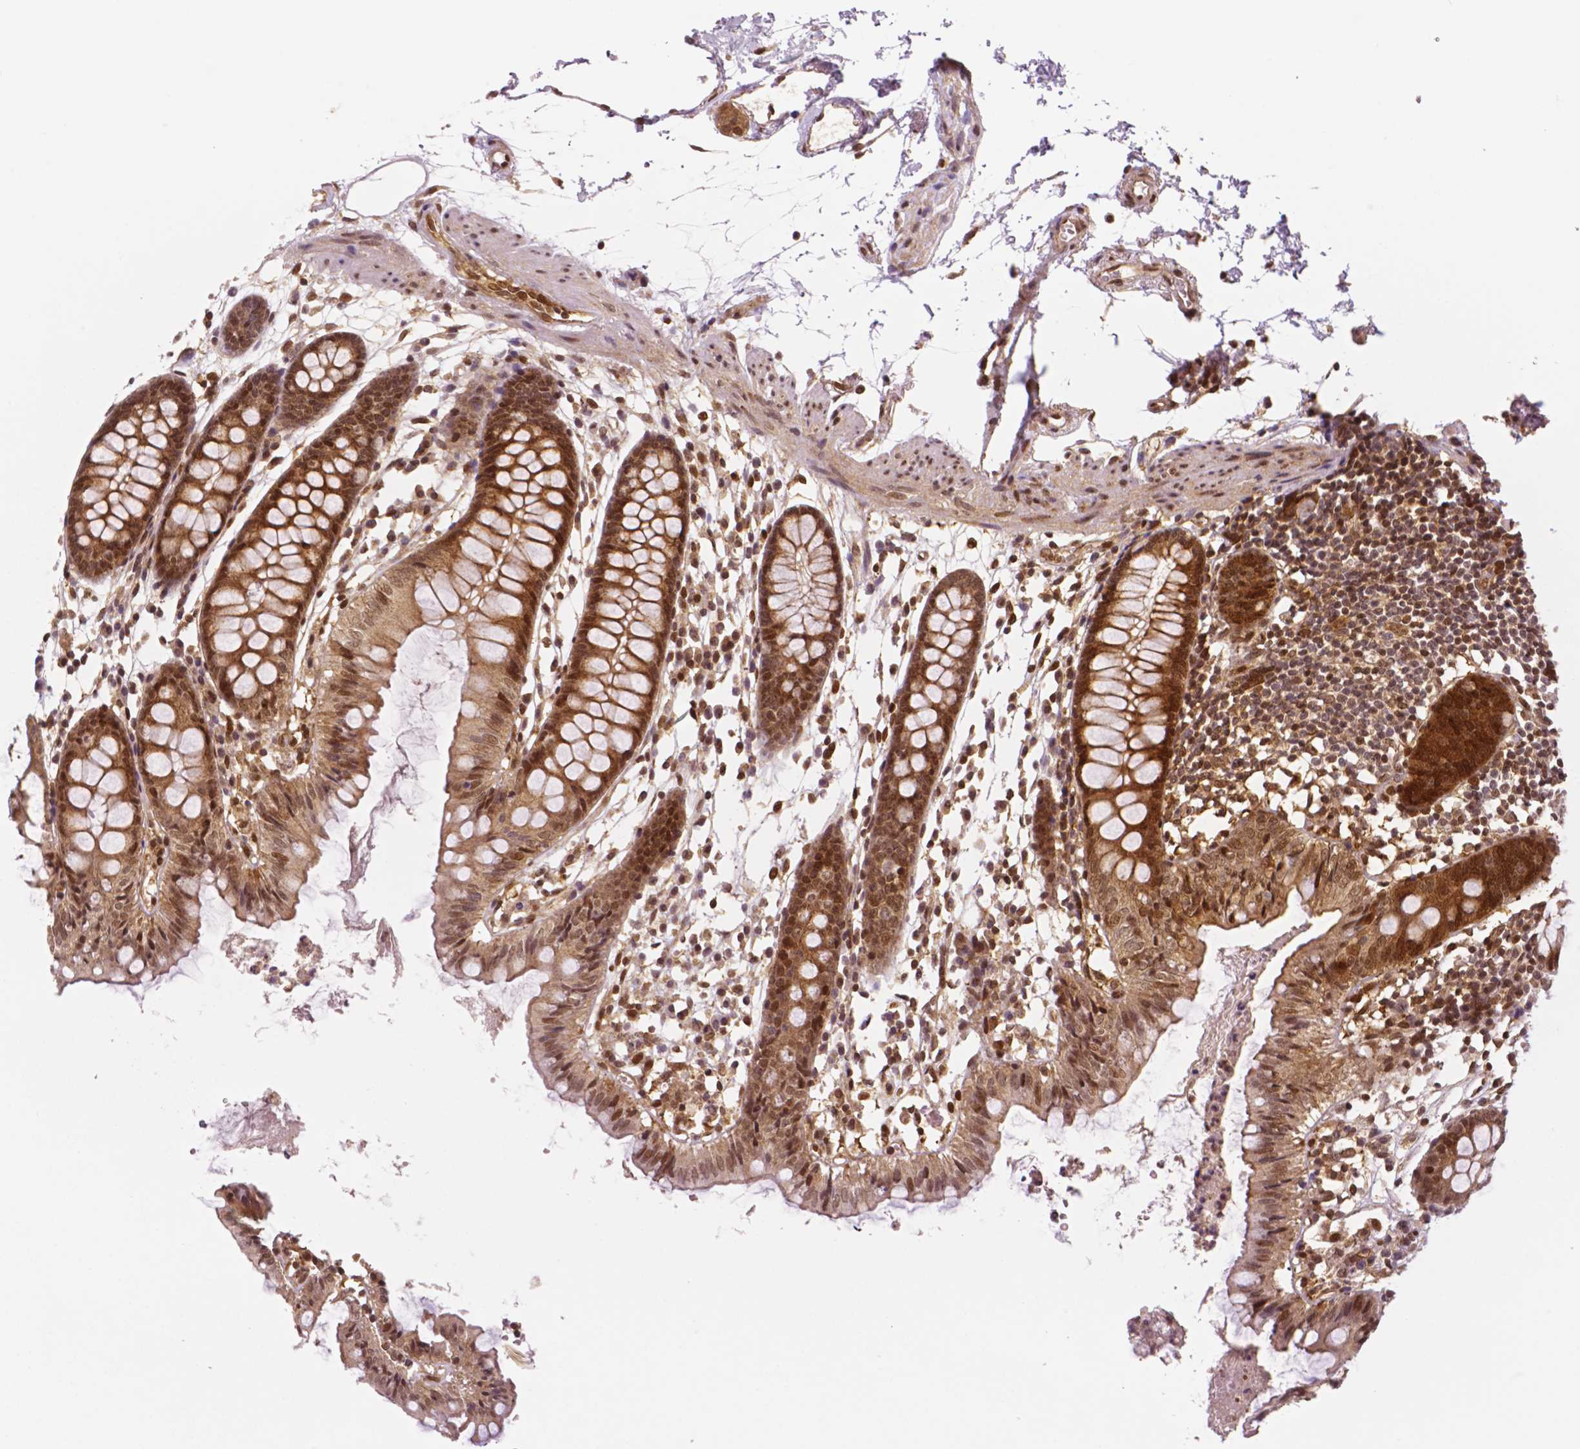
{"staining": {"intensity": "moderate", "quantity": ">75%", "location": "cytoplasmic/membranous"}, "tissue": "colon", "cell_type": "Endothelial cells", "image_type": "normal", "snomed": [{"axis": "morphology", "description": "Normal tissue, NOS"}, {"axis": "topography", "description": "Colon"}], "caption": "Endothelial cells reveal medium levels of moderate cytoplasmic/membranous positivity in approximately >75% of cells in unremarkable colon. The staining was performed using DAB (3,3'-diaminobenzidine) to visualize the protein expression in brown, while the nuclei were stained in blue with hematoxylin (Magnification: 20x).", "gene": "STAT3", "patient": {"sex": "female", "age": 84}}